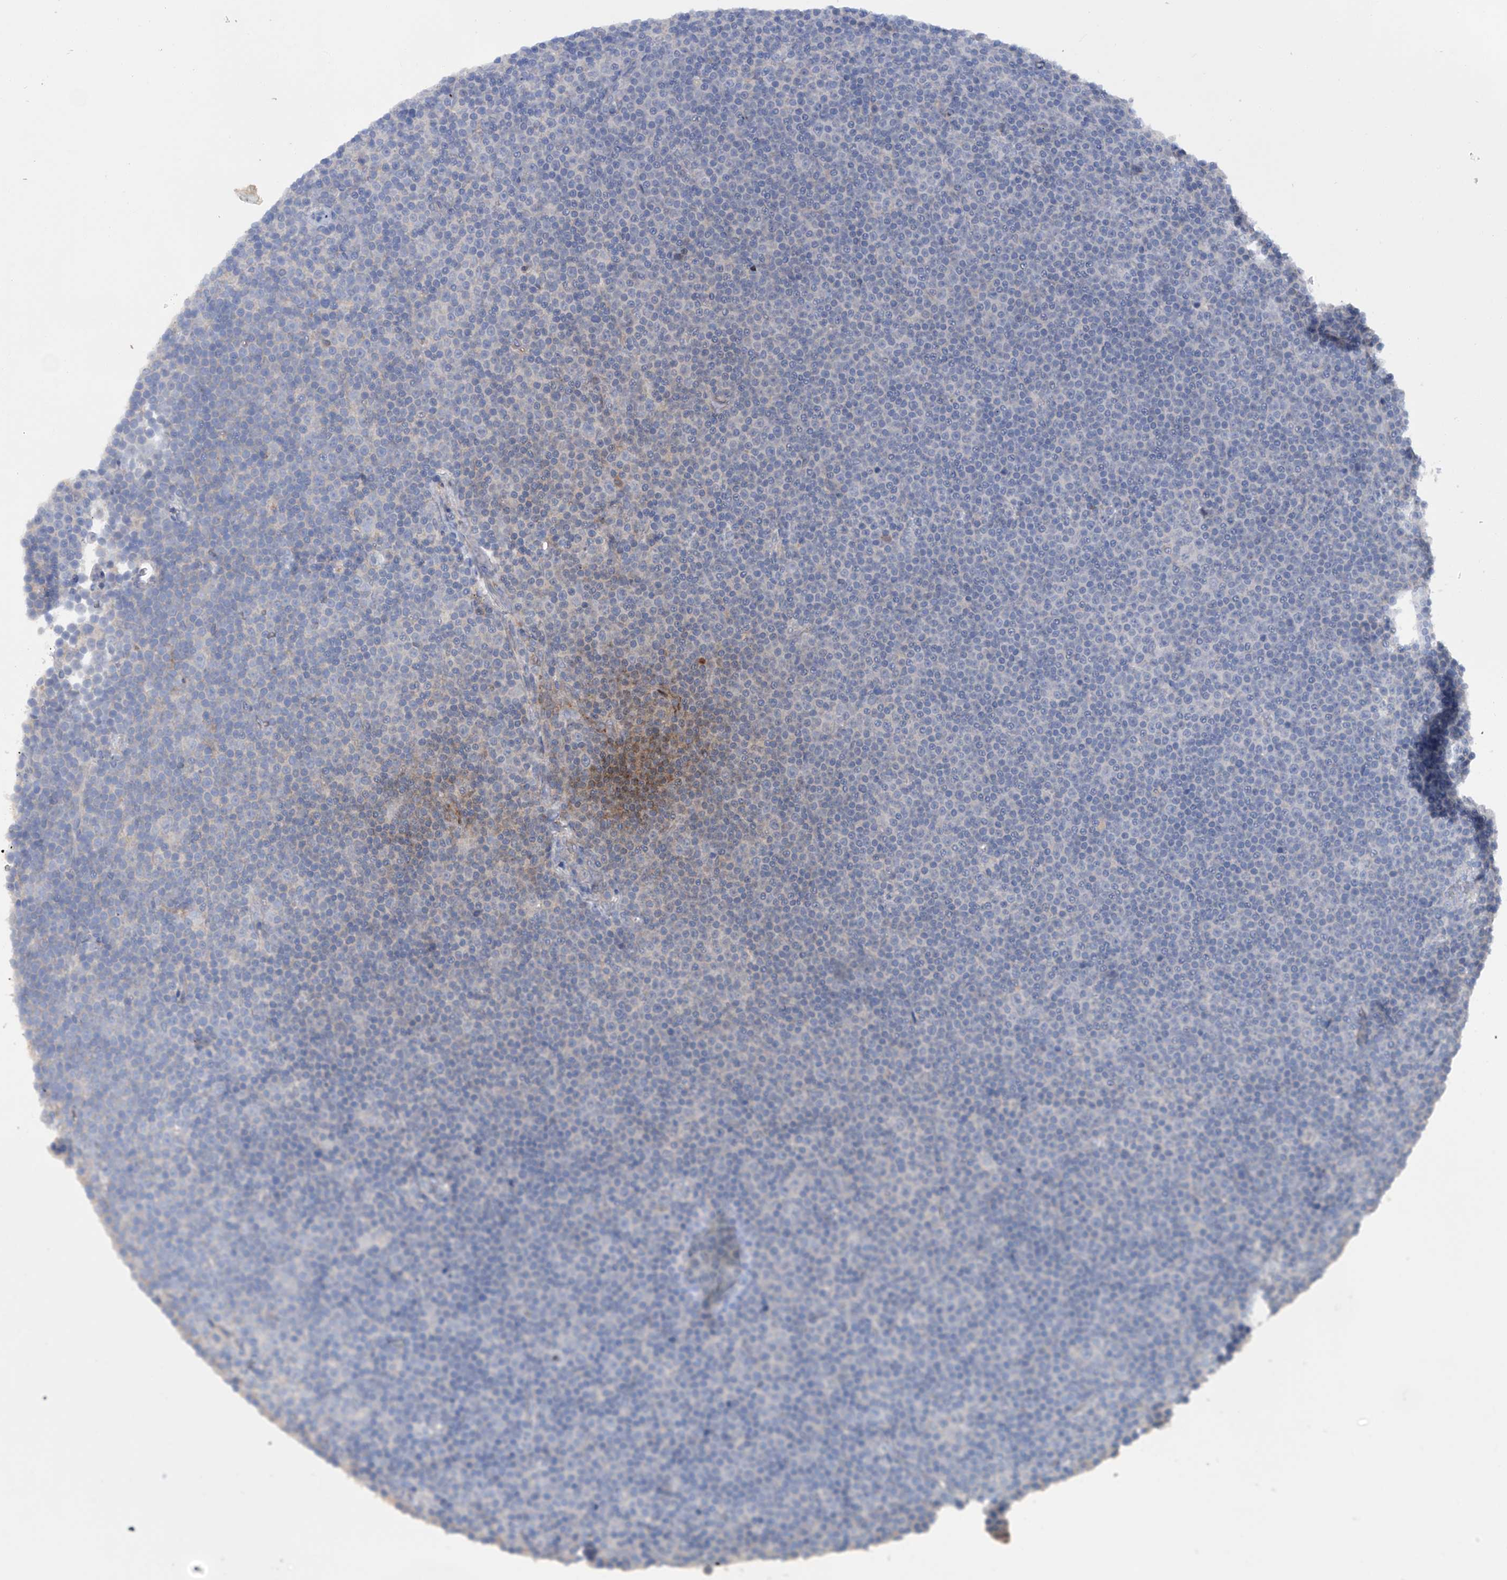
{"staining": {"intensity": "negative", "quantity": "none", "location": "none"}, "tissue": "lymphoma", "cell_type": "Tumor cells", "image_type": "cancer", "snomed": [{"axis": "morphology", "description": "Malignant lymphoma, non-Hodgkin's type, Low grade"}, {"axis": "topography", "description": "Lymph node"}], "caption": "Immunohistochemical staining of human lymphoma displays no significant expression in tumor cells.", "gene": "PCSK5", "patient": {"sex": "female", "age": 67}}